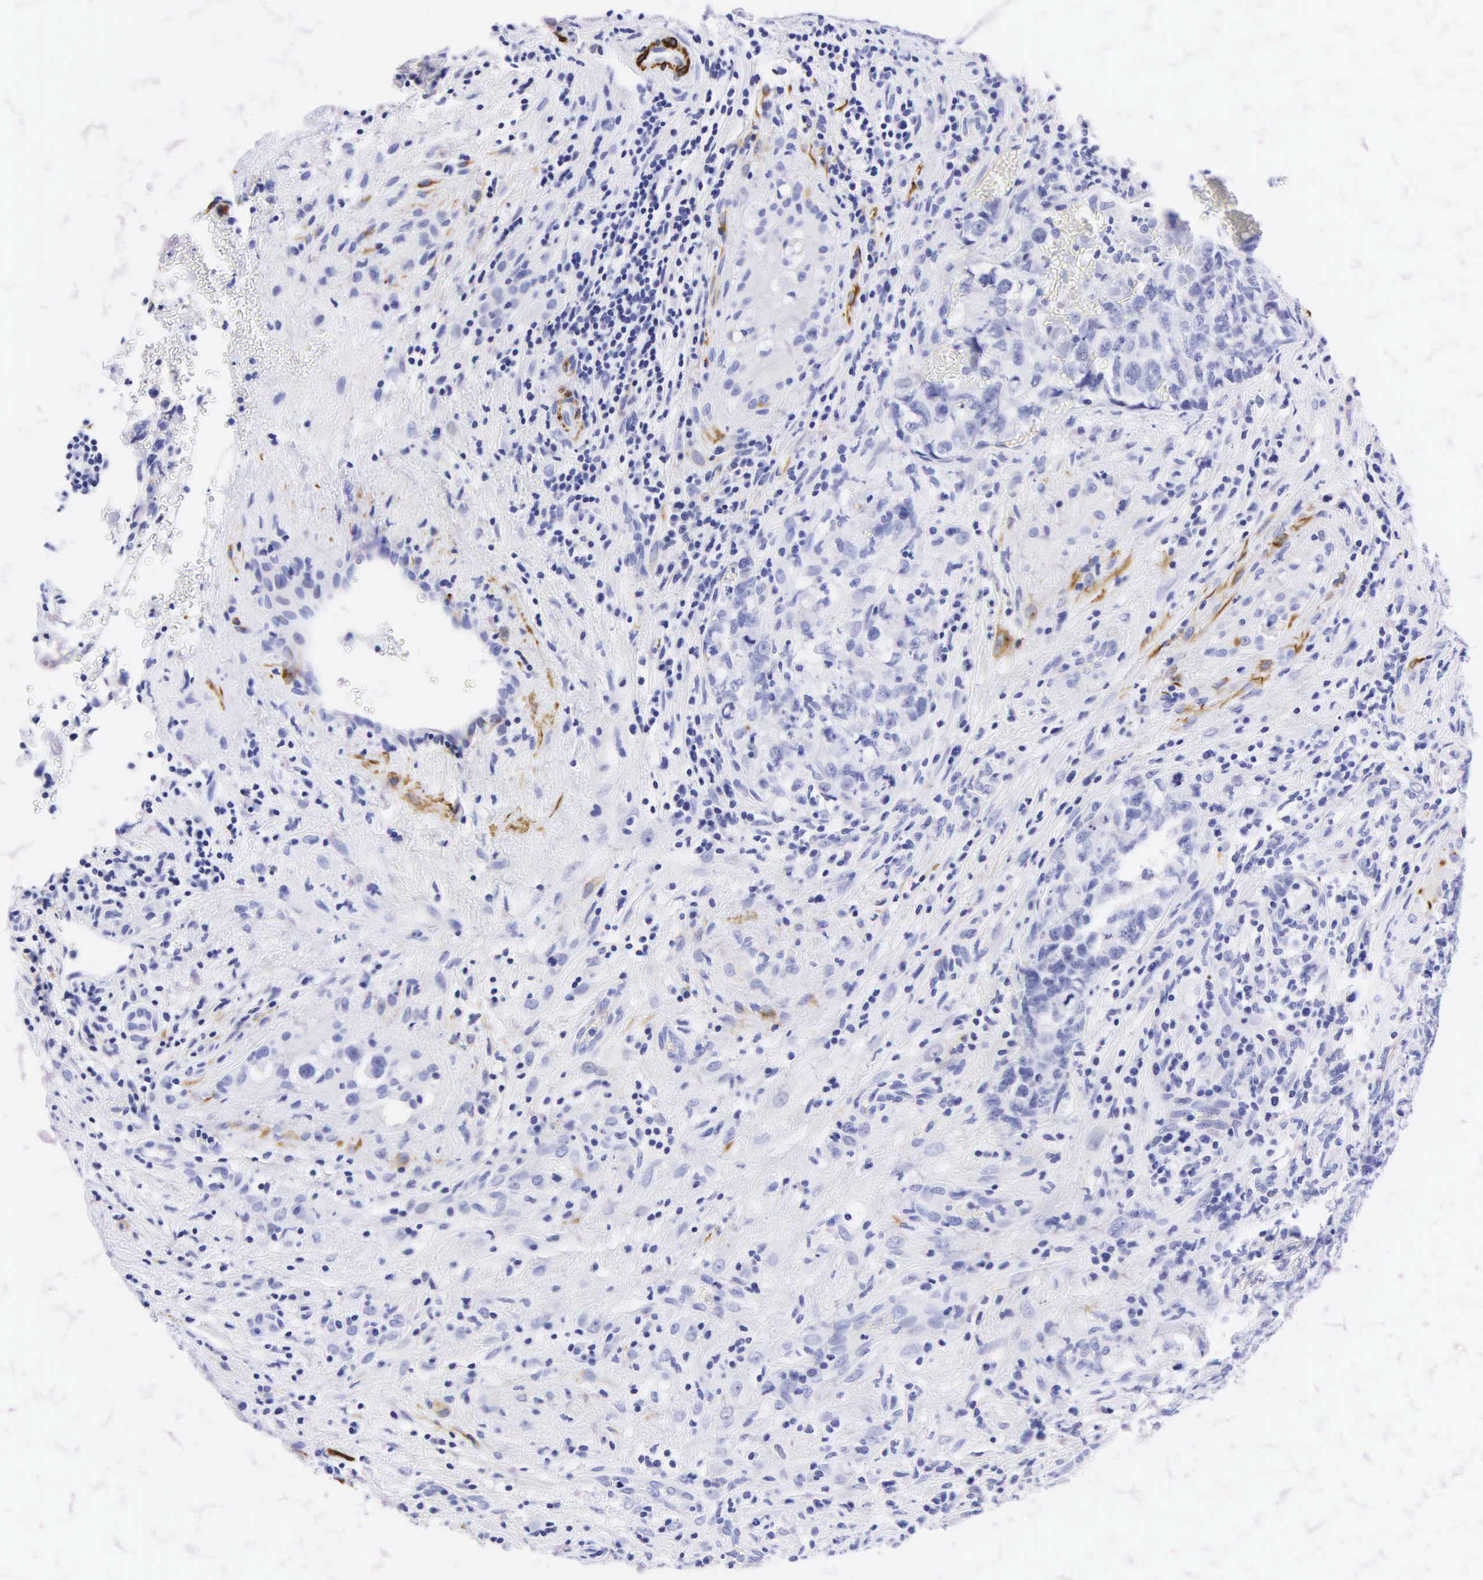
{"staining": {"intensity": "negative", "quantity": "none", "location": "none"}, "tissue": "testis cancer", "cell_type": "Tumor cells", "image_type": "cancer", "snomed": [{"axis": "morphology", "description": "Carcinoma, Embryonal, NOS"}, {"axis": "topography", "description": "Testis"}], "caption": "The immunohistochemistry (IHC) micrograph has no significant expression in tumor cells of embryonal carcinoma (testis) tissue. (DAB immunohistochemistry (IHC) with hematoxylin counter stain).", "gene": "DES", "patient": {"sex": "male", "age": 31}}